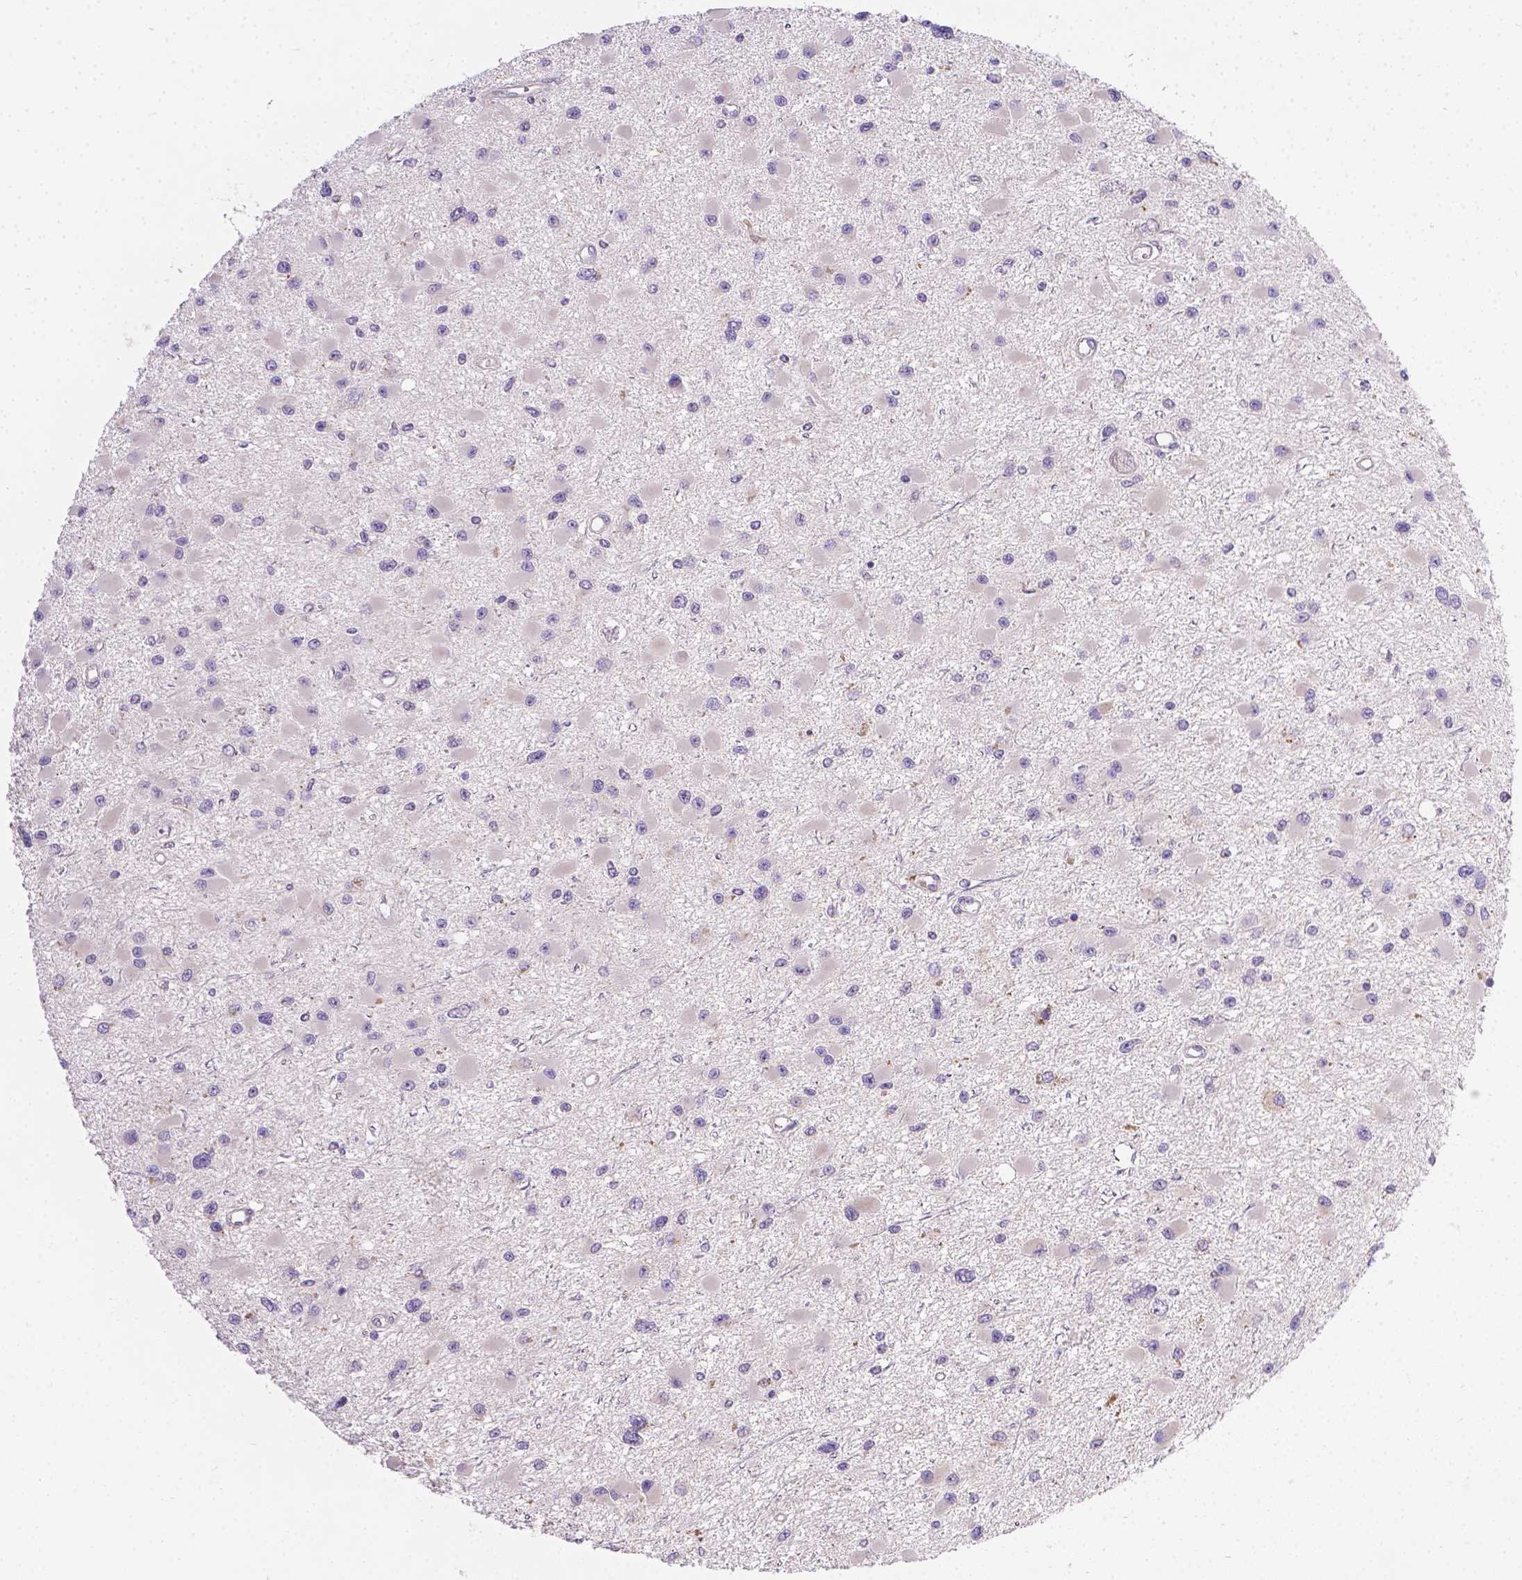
{"staining": {"intensity": "negative", "quantity": "none", "location": "none"}, "tissue": "glioma", "cell_type": "Tumor cells", "image_type": "cancer", "snomed": [{"axis": "morphology", "description": "Glioma, malignant, High grade"}, {"axis": "topography", "description": "Brain"}], "caption": "This is a micrograph of IHC staining of malignant high-grade glioma, which shows no staining in tumor cells.", "gene": "TM4SF18", "patient": {"sex": "male", "age": 54}}